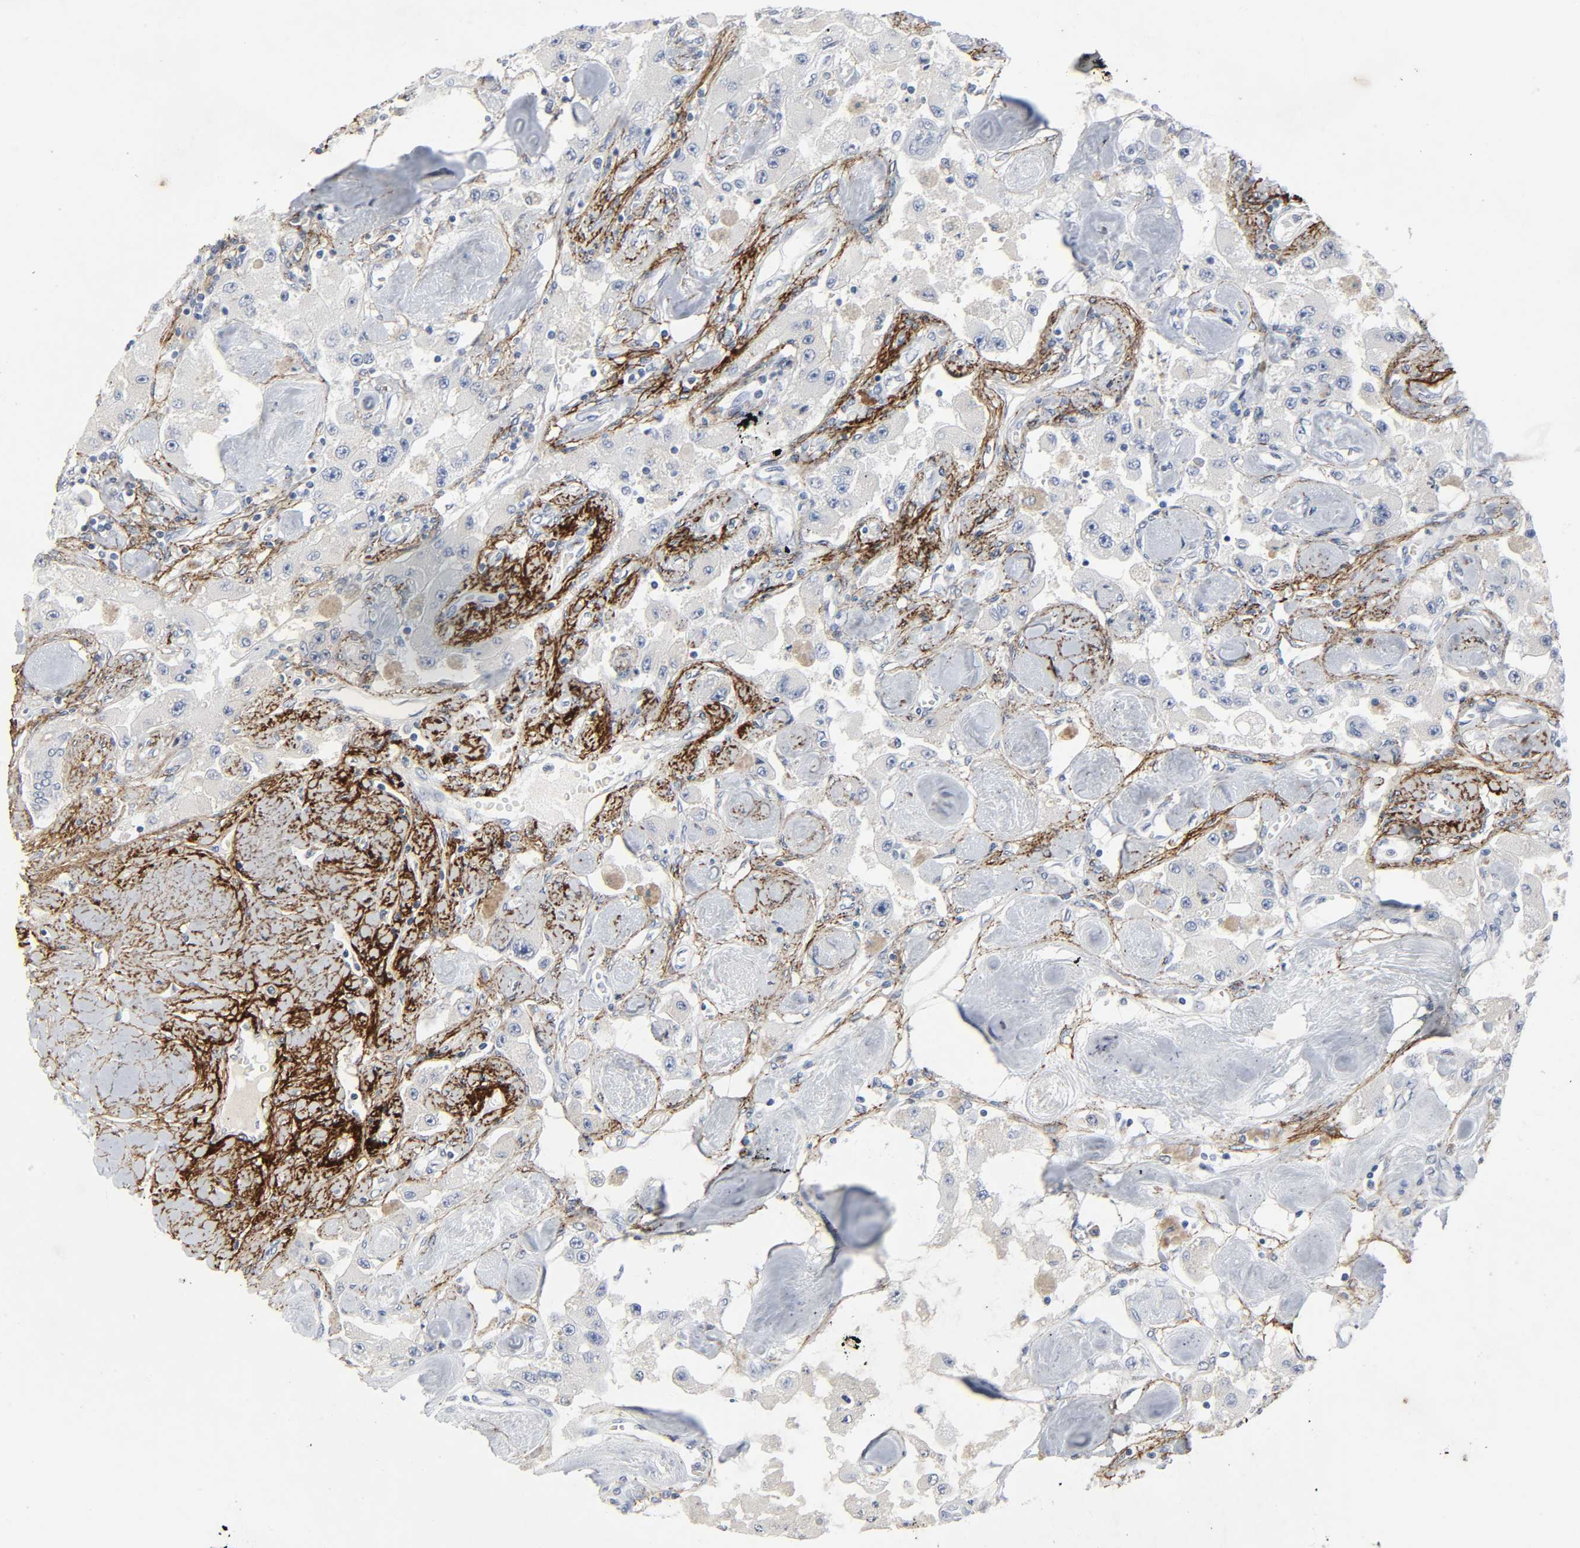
{"staining": {"intensity": "negative", "quantity": "none", "location": "none"}, "tissue": "carcinoid", "cell_type": "Tumor cells", "image_type": "cancer", "snomed": [{"axis": "morphology", "description": "Carcinoid, malignant, NOS"}, {"axis": "topography", "description": "Pancreas"}], "caption": "The IHC photomicrograph has no significant positivity in tumor cells of carcinoid tissue.", "gene": "FBLN5", "patient": {"sex": "male", "age": 41}}